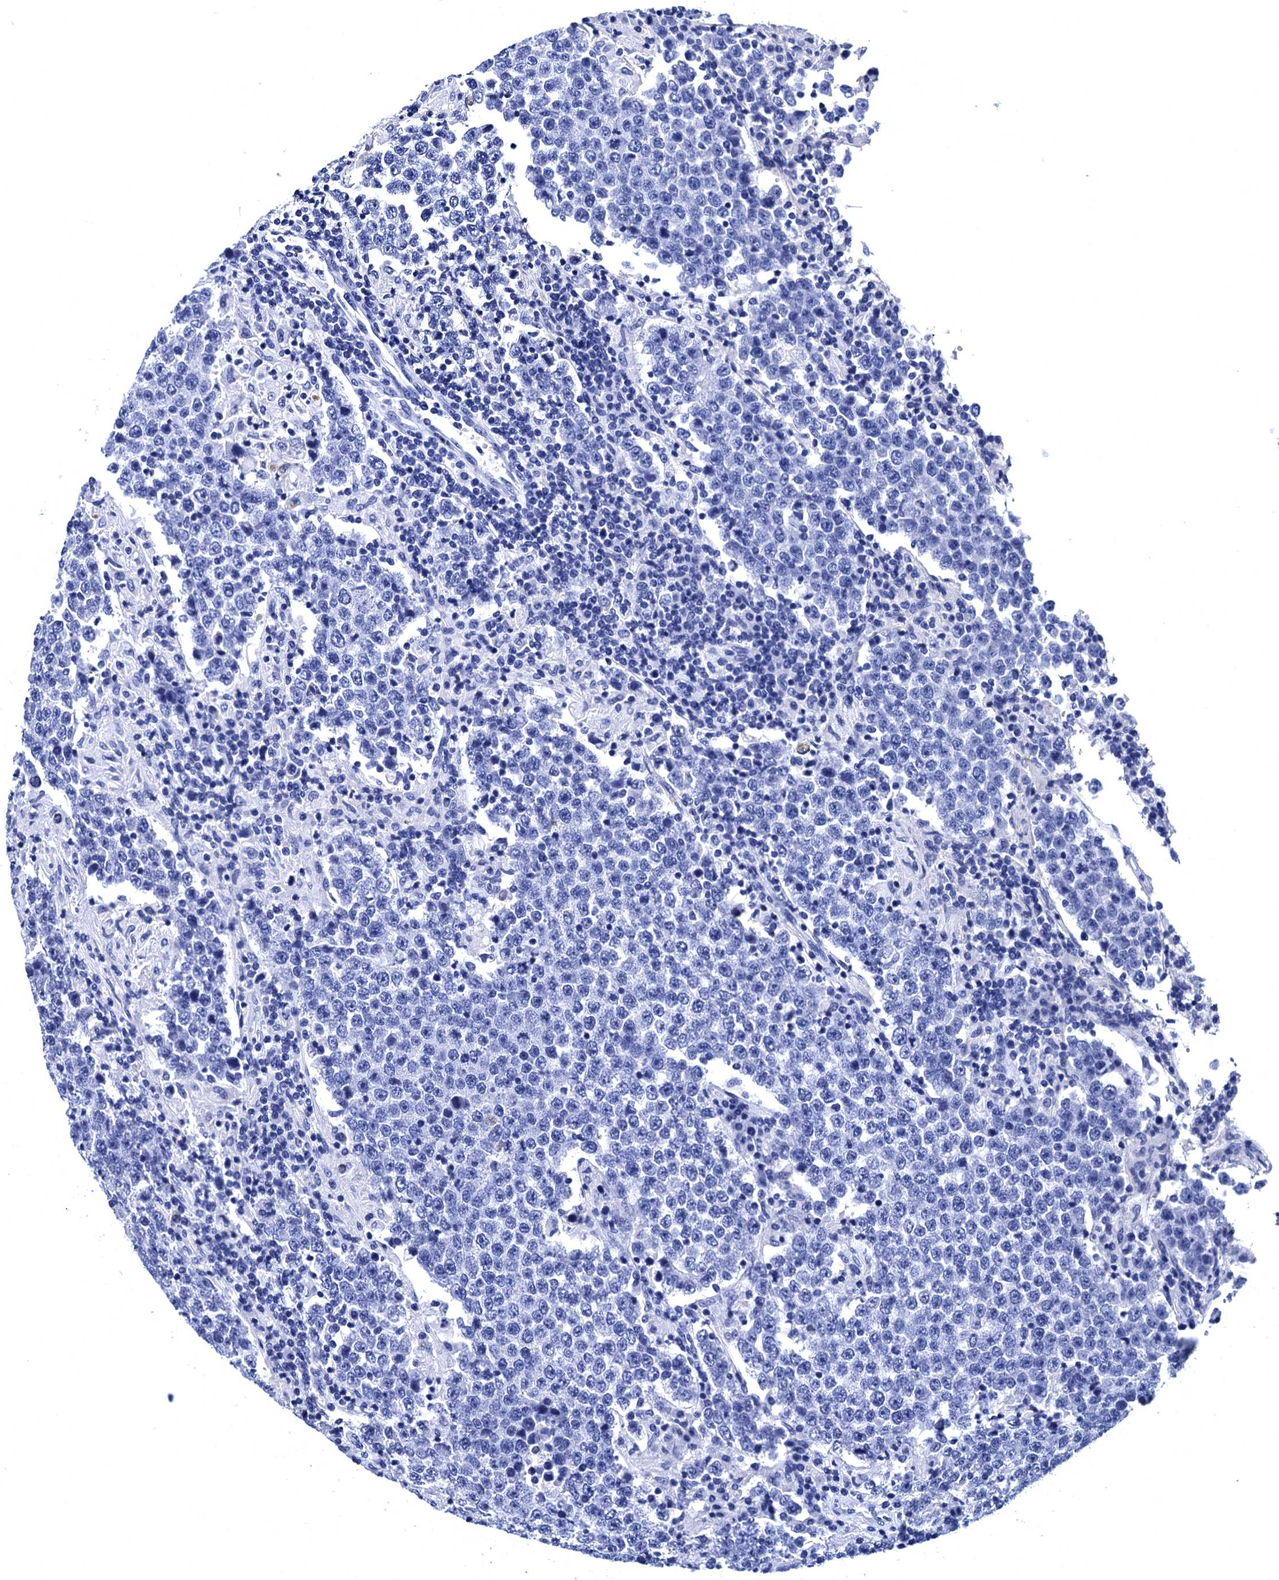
{"staining": {"intensity": "negative", "quantity": "none", "location": "none"}, "tissue": "testis cancer", "cell_type": "Tumor cells", "image_type": "cancer", "snomed": [{"axis": "morphology", "description": "Normal tissue, NOS"}, {"axis": "morphology", "description": "Urothelial carcinoma, High grade"}, {"axis": "morphology", "description": "Seminoma, NOS"}, {"axis": "morphology", "description": "Carcinoma, Embryonal, NOS"}, {"axis": "topography", "description": "Urinary bladder"}, {"axis": "topography", "description": "Testis"}], "caption": "Protein analysis of testis cancer reveals no significant positivity in tumor cells. Brightfield microscopy of immunohistochemistry stained with DAB (3,3'-diaminobenzidine) (brown) and hematoxylin (blue), captured at high magnification.", "gene": "MYBPC3", "patient": {"sex": "male", "age": 41}}